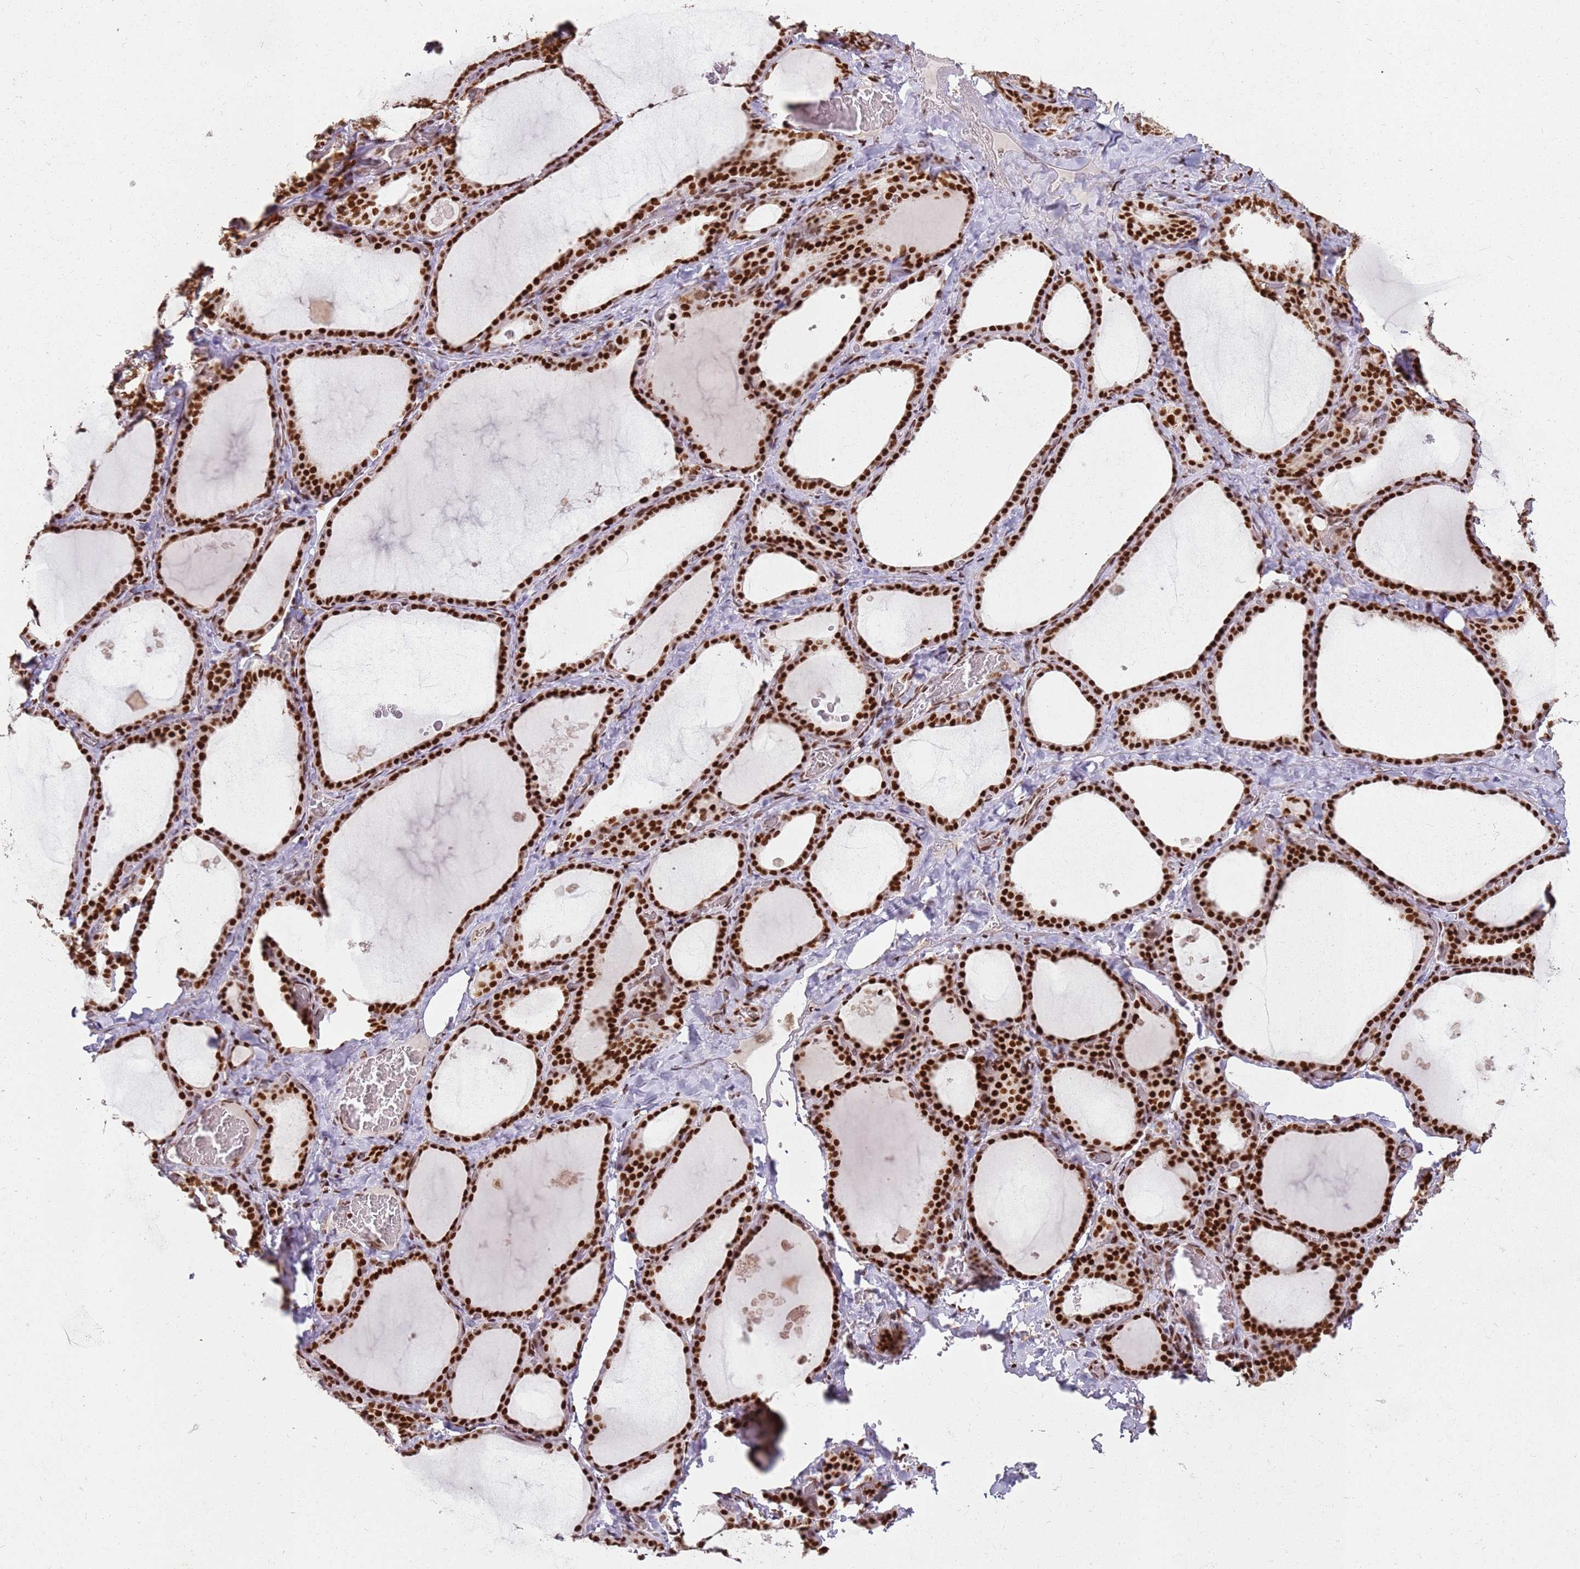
{"staining": {"intensity": "strong", "quantity": ">75%", "location": "nuclear"}, "tissue": "thyroid gland", "cell_type": "Glandular cells", "image_type": "normal", "snomed": [{"axis": "morphology", "description": "Normal tissue, NOS"}, {"axis": "topography", "description": "Thyroid gland"}], "caption": "Strong nuclear protein expression is identified in about >75% of glandular cells in thyroid gland.", "gene": "TENT4A", "patient": {"sex": "female", "age": 39}}